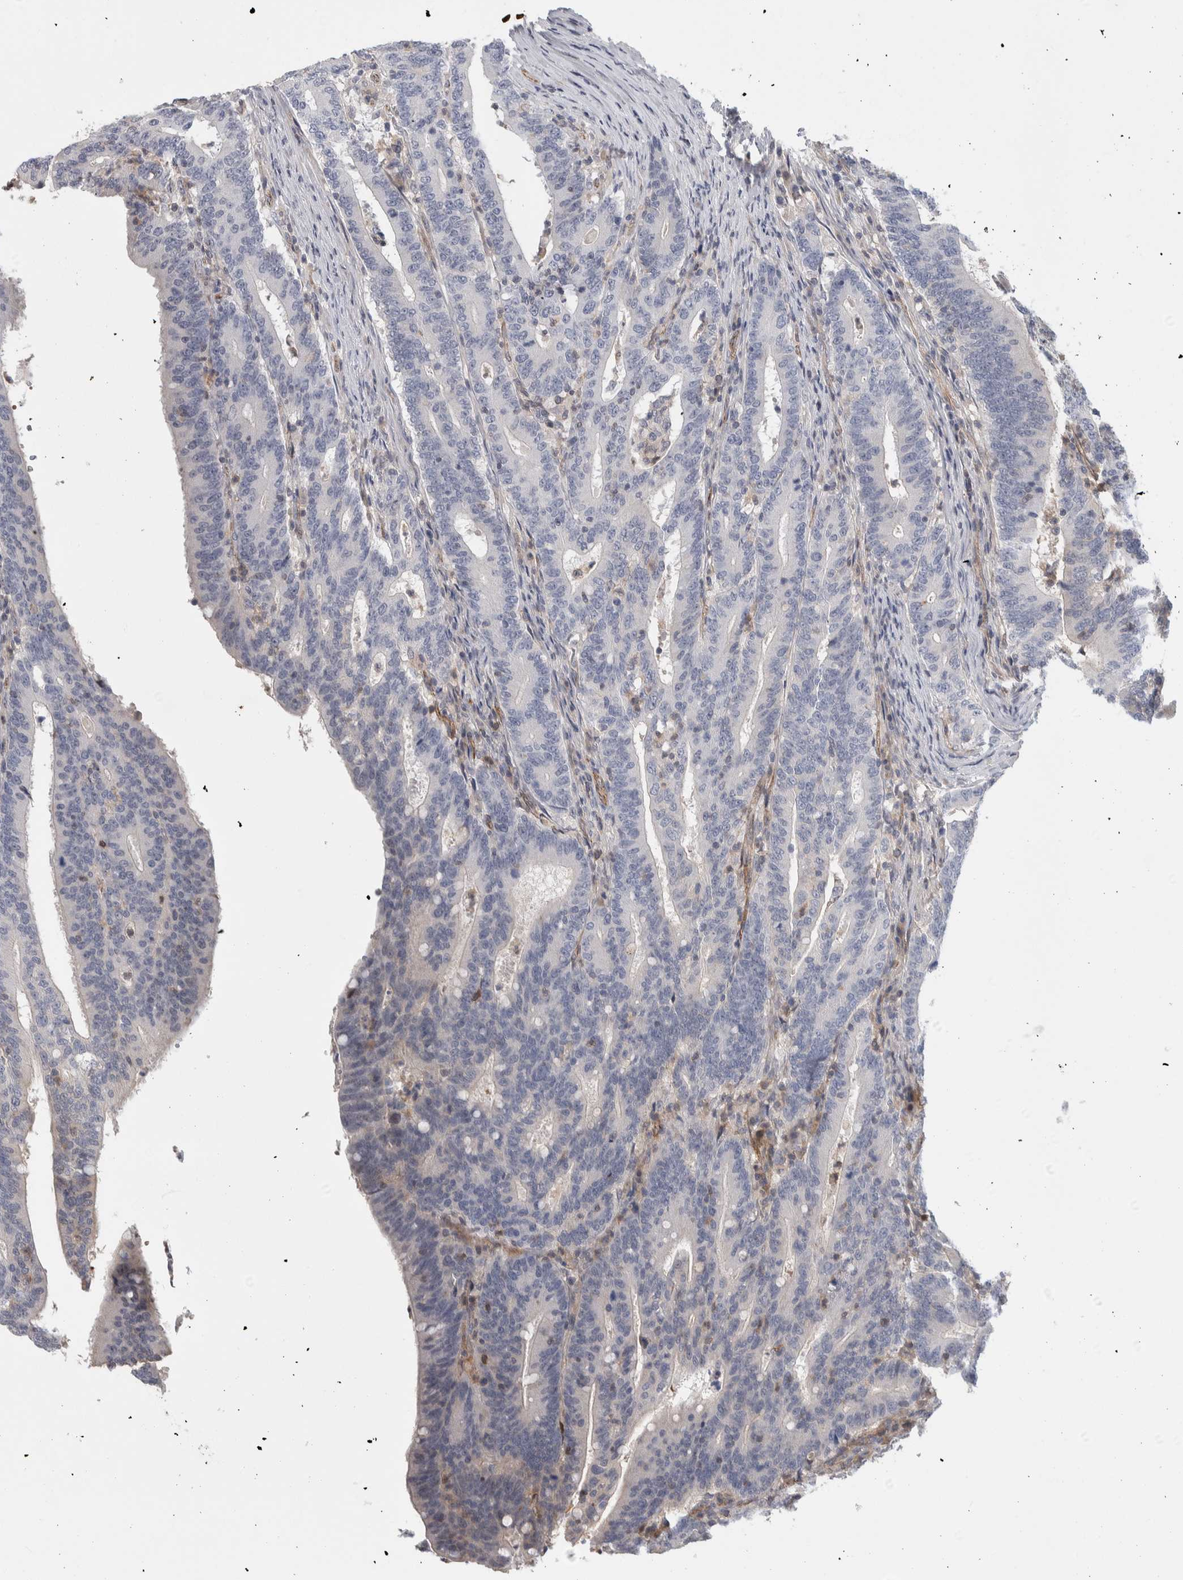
{"staining": {"intensity": "negative", "quantity": "none", "location": "none"}, "tissue": "colorectal cancer", "cell_type": "Tumor cells", "image_type": "cancer", "snomed": [{"axis": "morphology", "description": "Adenocarcinoma, NOS"}, {"axis": "topography", "description": "Colon"}], "caption": "DAB immunohistochemical staining of colorectal cancer (adenocarcinoma) exhibits no significant staining in tumor cells.", "gene": "ZNF862", "patient": {"sex": "female", "age": 66}}